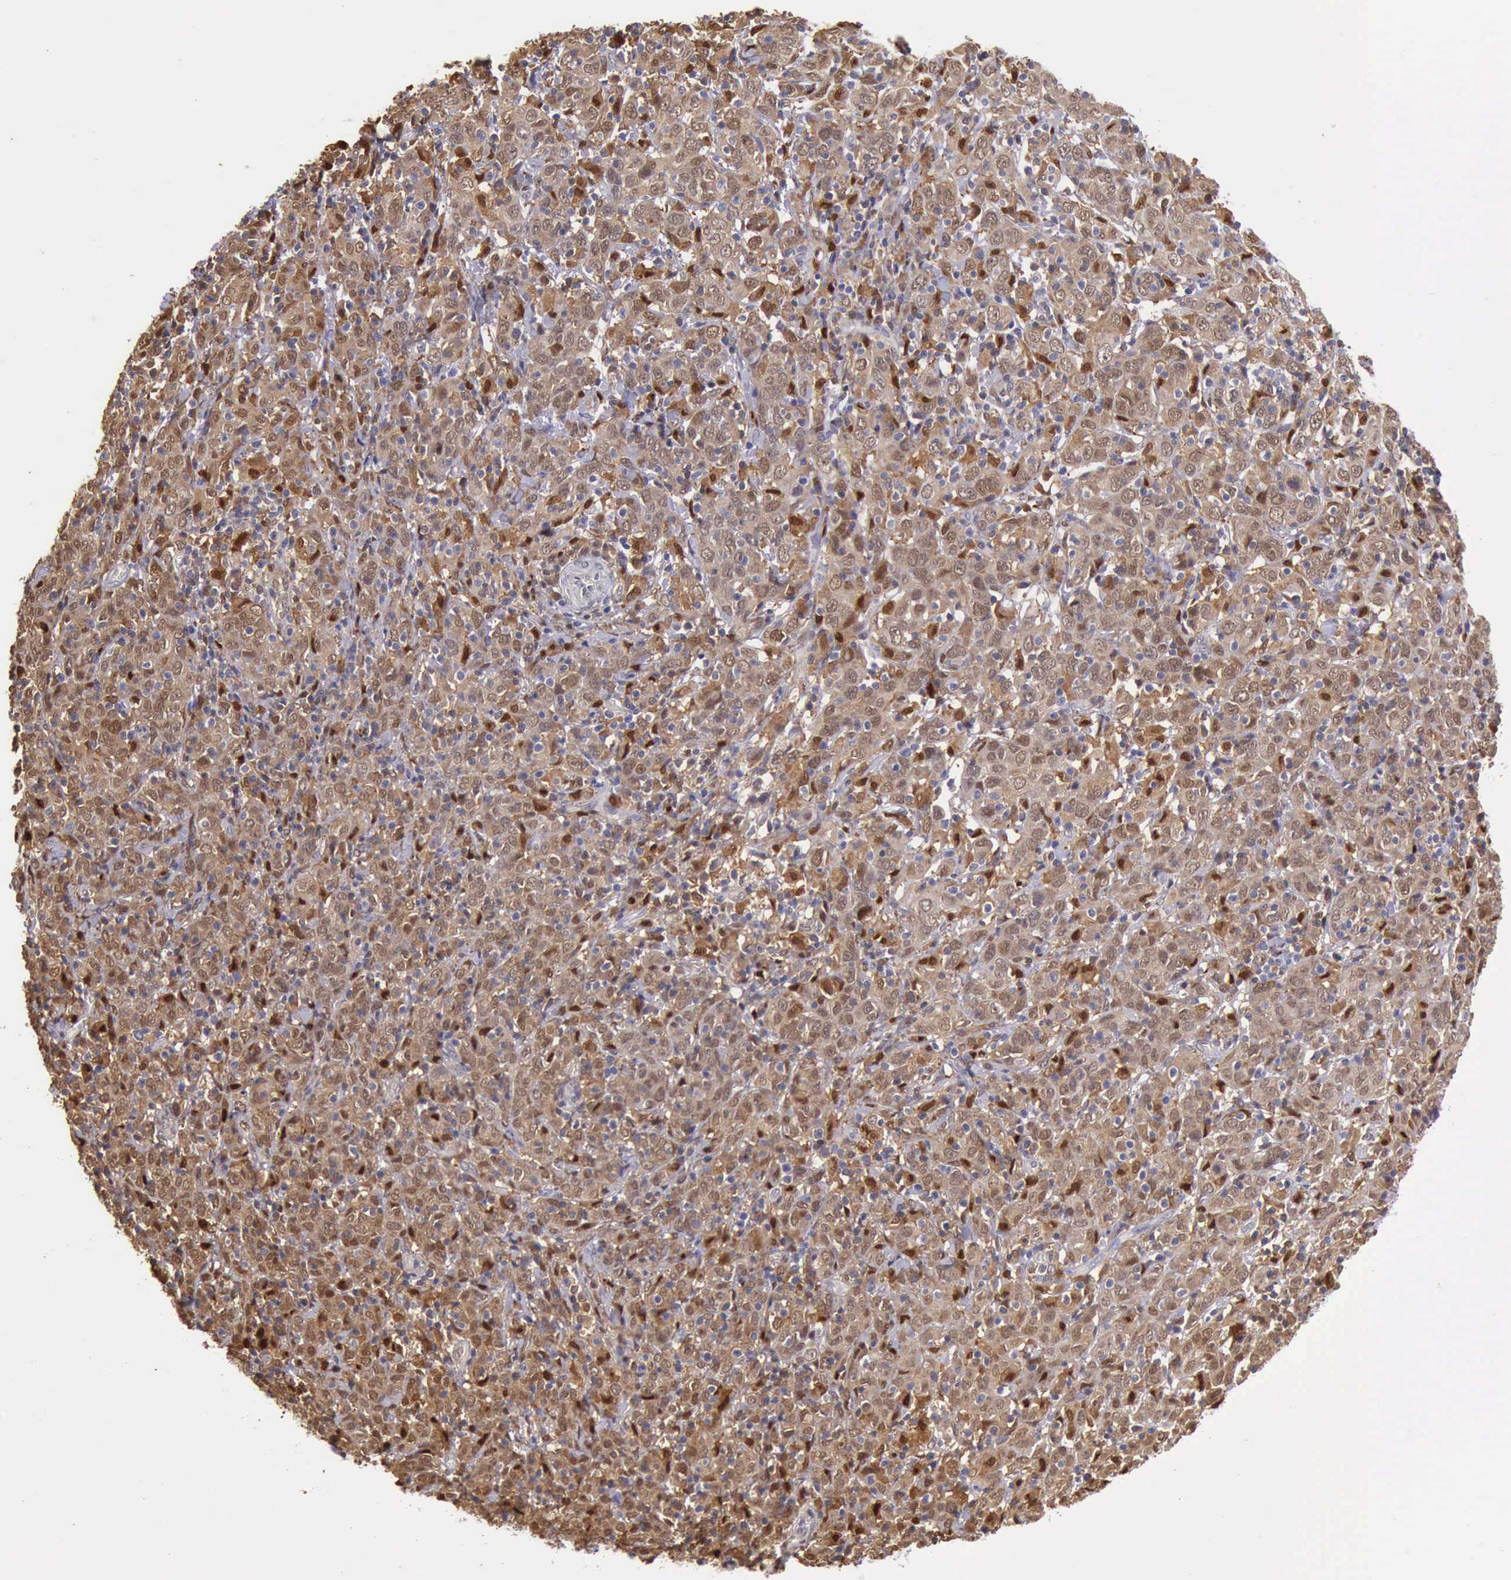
{"staining": {"intensity": "strong", "quantity": "25%-75%", "location": "cytoplasmic/membranous,nuclear"}, "tissue": "cervical cancer", "cell_type": "Tumor cells", "image_type": "cancer", "snomed": [{"axis": "morphology", "description": "Normal tissue, NOS"}, {"axis": "morphology", "description": "Squamous cell carcinoma, NOS"}, {"axis": "topography", "description": "Cervix"}], "caption": "A high-resolution histopathology image shows IHC staining of cervical cancer, which exhibits strong cytoplasmic/membranous and nuclear staining in approximately 25%-75% of tumor cells.", "gene": "TYMP", "patient": {"sex": "female", "age": 67}}